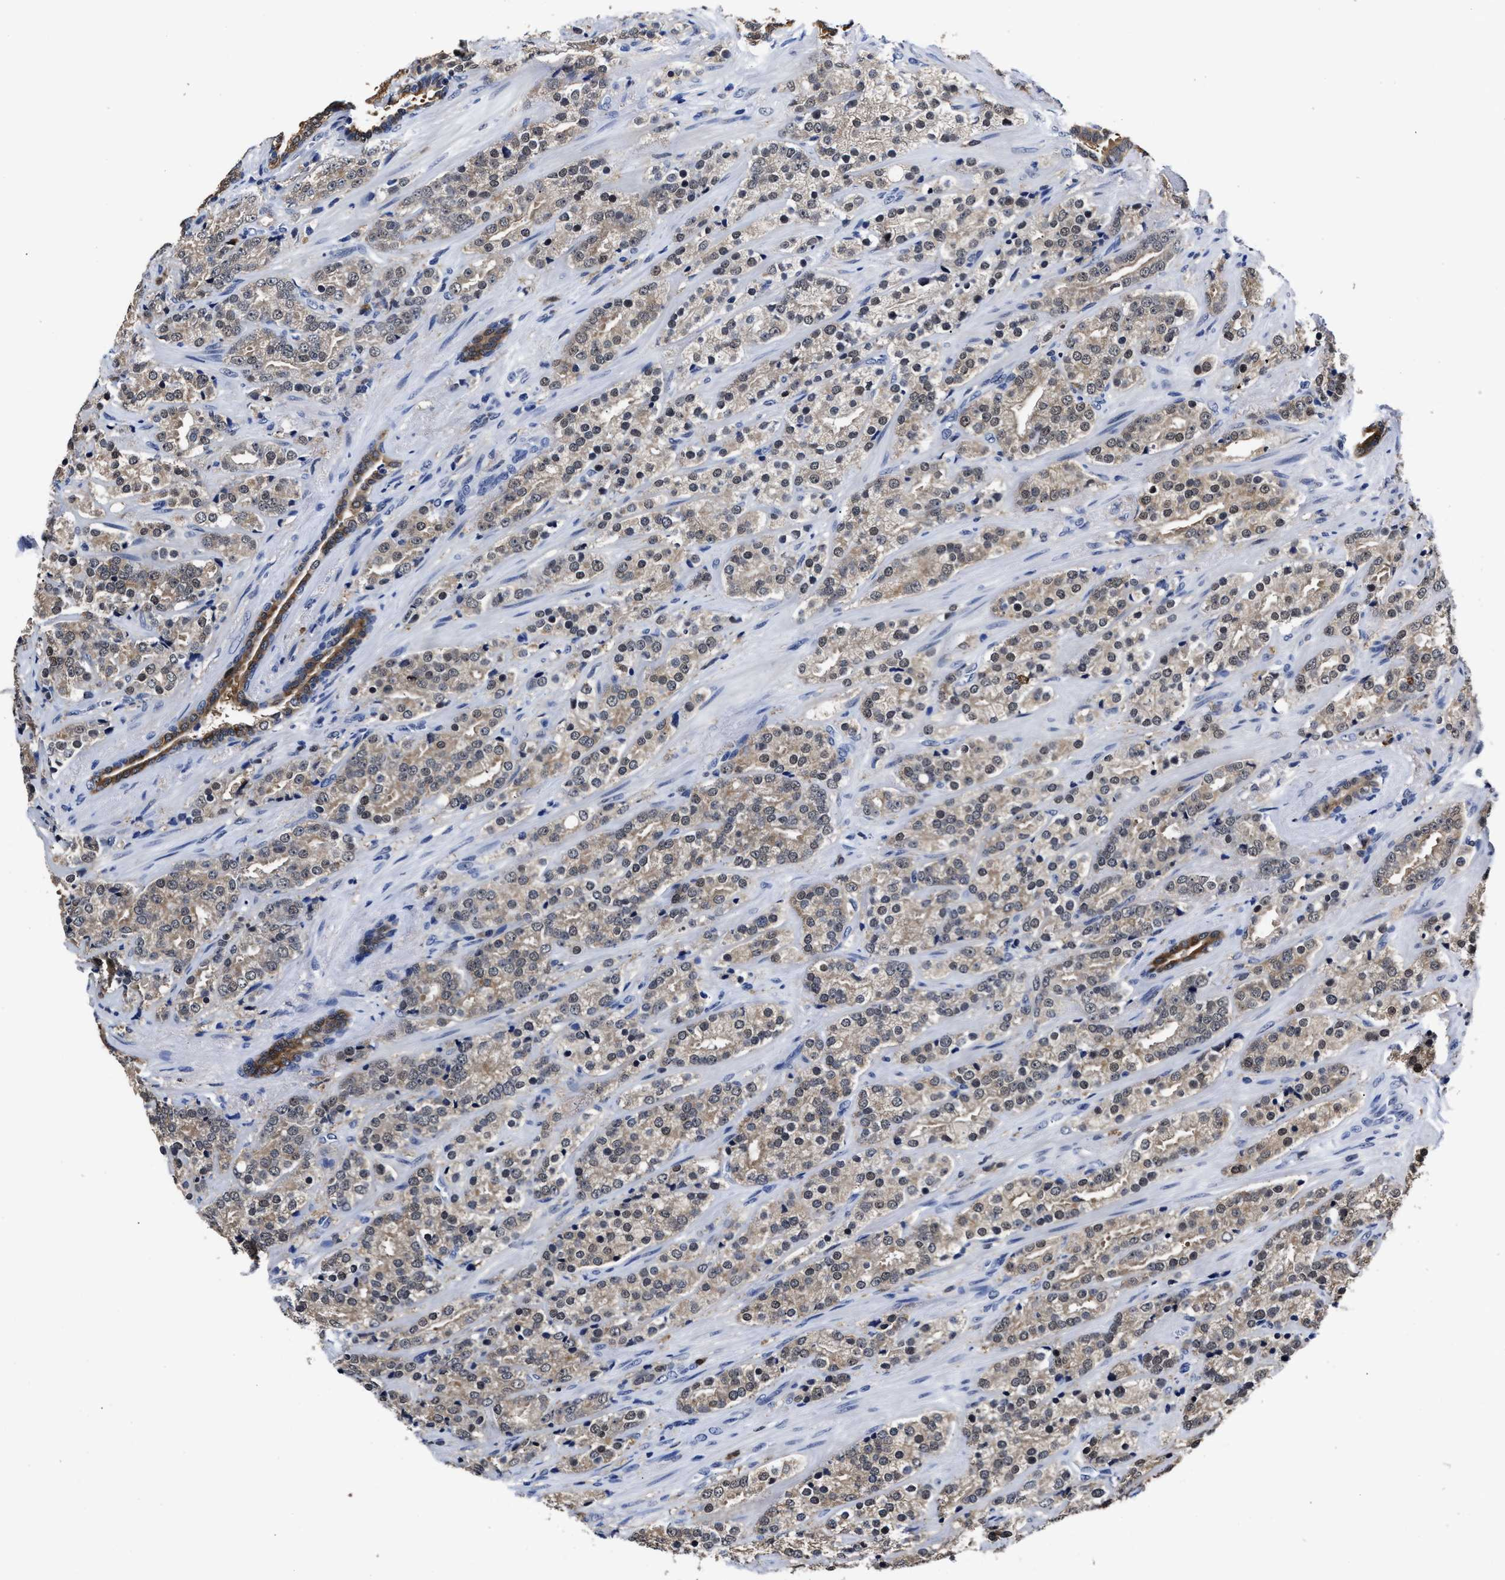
{"staining": {"intensity": "weak", "quantity": "25%-75%", "location": "cytoplasmic/membranous"}, "tissue": "prostate cancer", "cell_type": "Tumor cells", "image_type": "cancer", "snomed": [{"axis": "morphology", "description": "Adenocarcinoma, High grade"}, {"axis": "topography", "description": "Prostate"}], "caption": "The micrograph demonstrates immunohistochemical staining of prostate cancer. There is weak cytoplasmic/membranous expression is present in about 25%-75% of tumor cells.", "gene": "PRPF4B", "patient": {"sex": "male", "age": 71}}